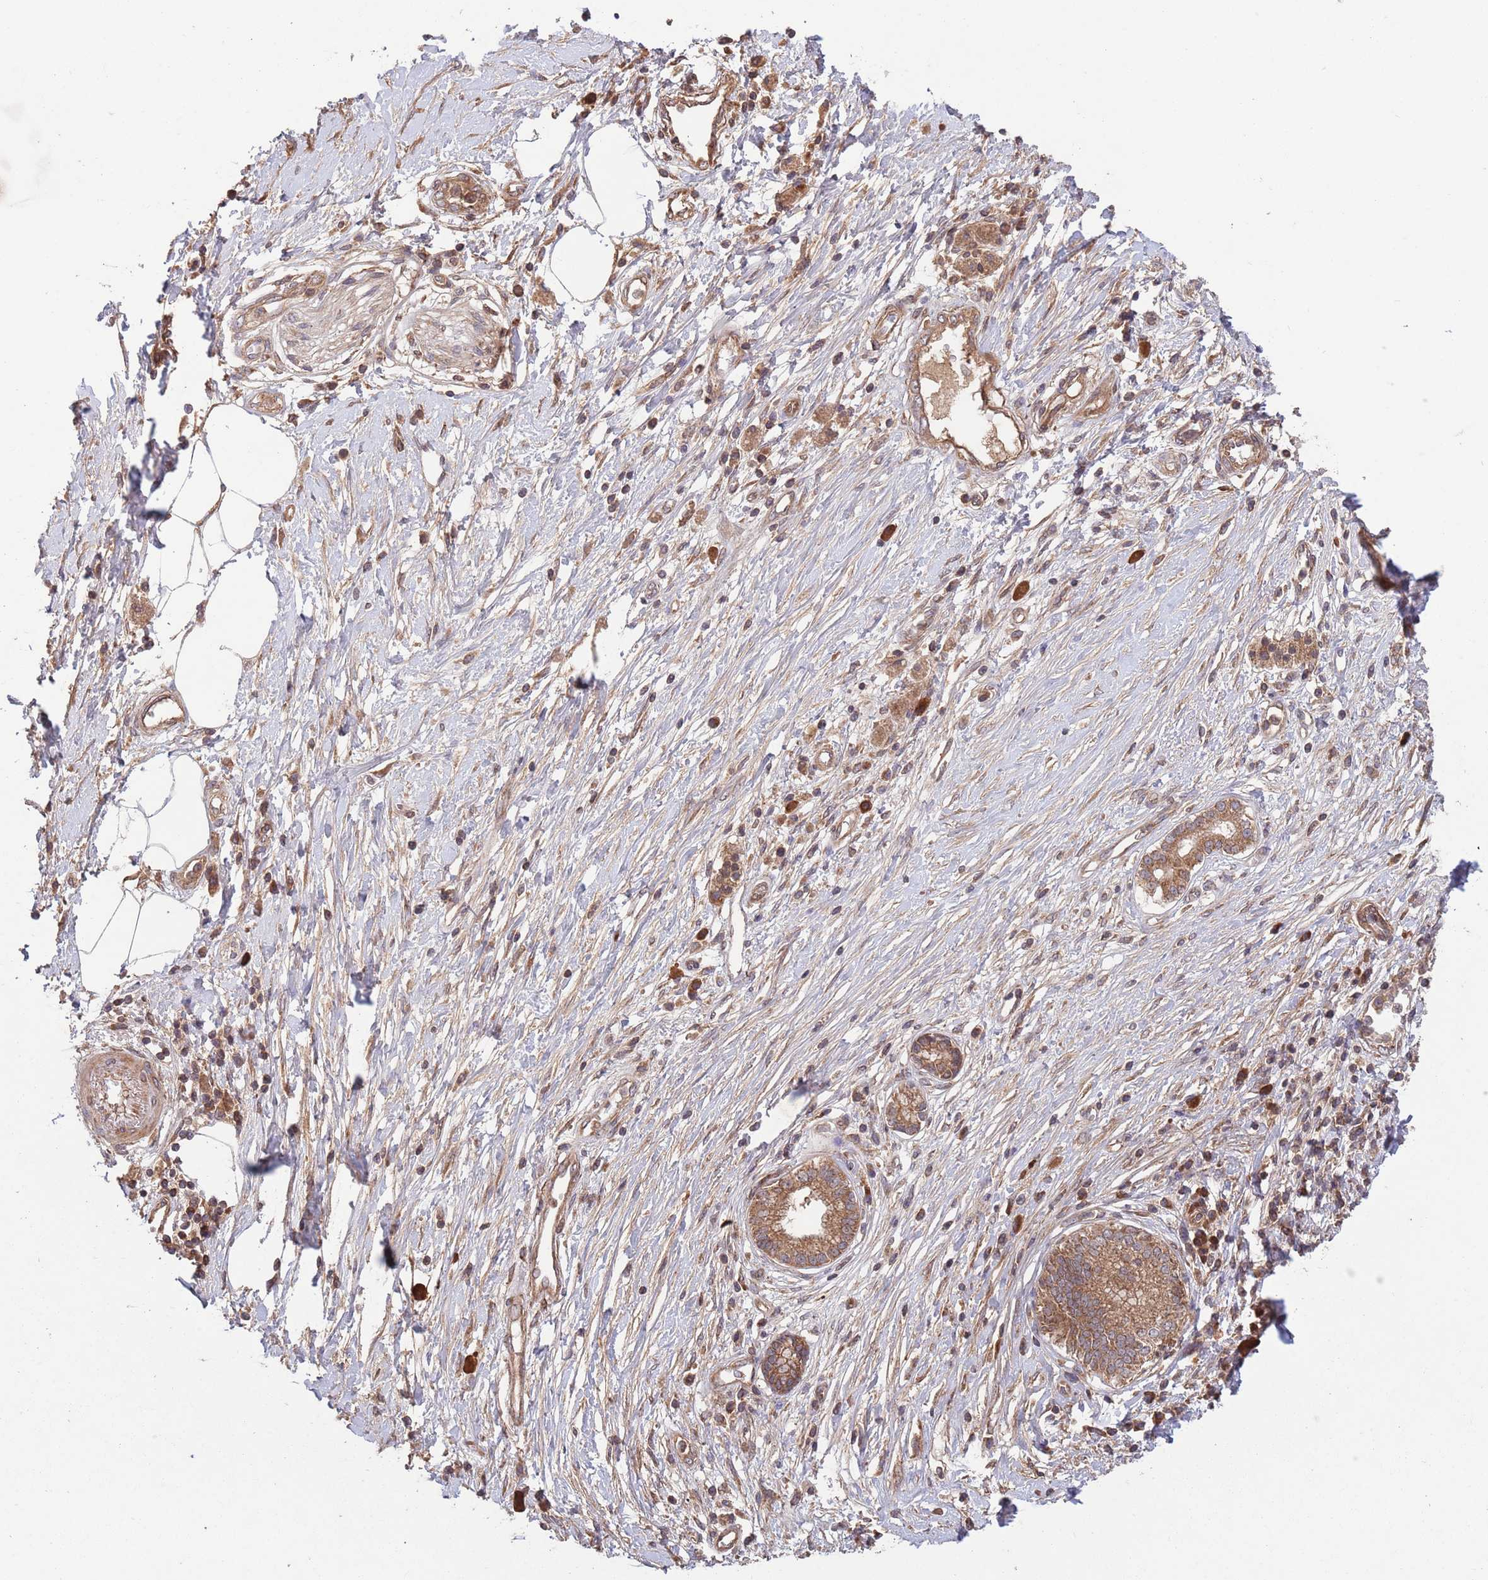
{"staining": {"intensity": "moderate", "quantity": ">75%", "location": "cytoplasmic/membranous"}, "tissue": "pancreatic cancer", "cell_type": "Tumor cells", "image_type": "cancer", "snomed": [{"axis": "morphology", "description": "Adenocarcinoma, NOS"}, {"axis": "topography", "description": "Pancreas"}], "caption": "A high-resolution image shows IHC staining of adenocarcinoma (pancreatic), which demonstrates moderate cytoplasmic/membranous expression in approximately >75% of tumor cells.", "gene": "MFNG", "patient": {"sex": "male", "age": 68}}